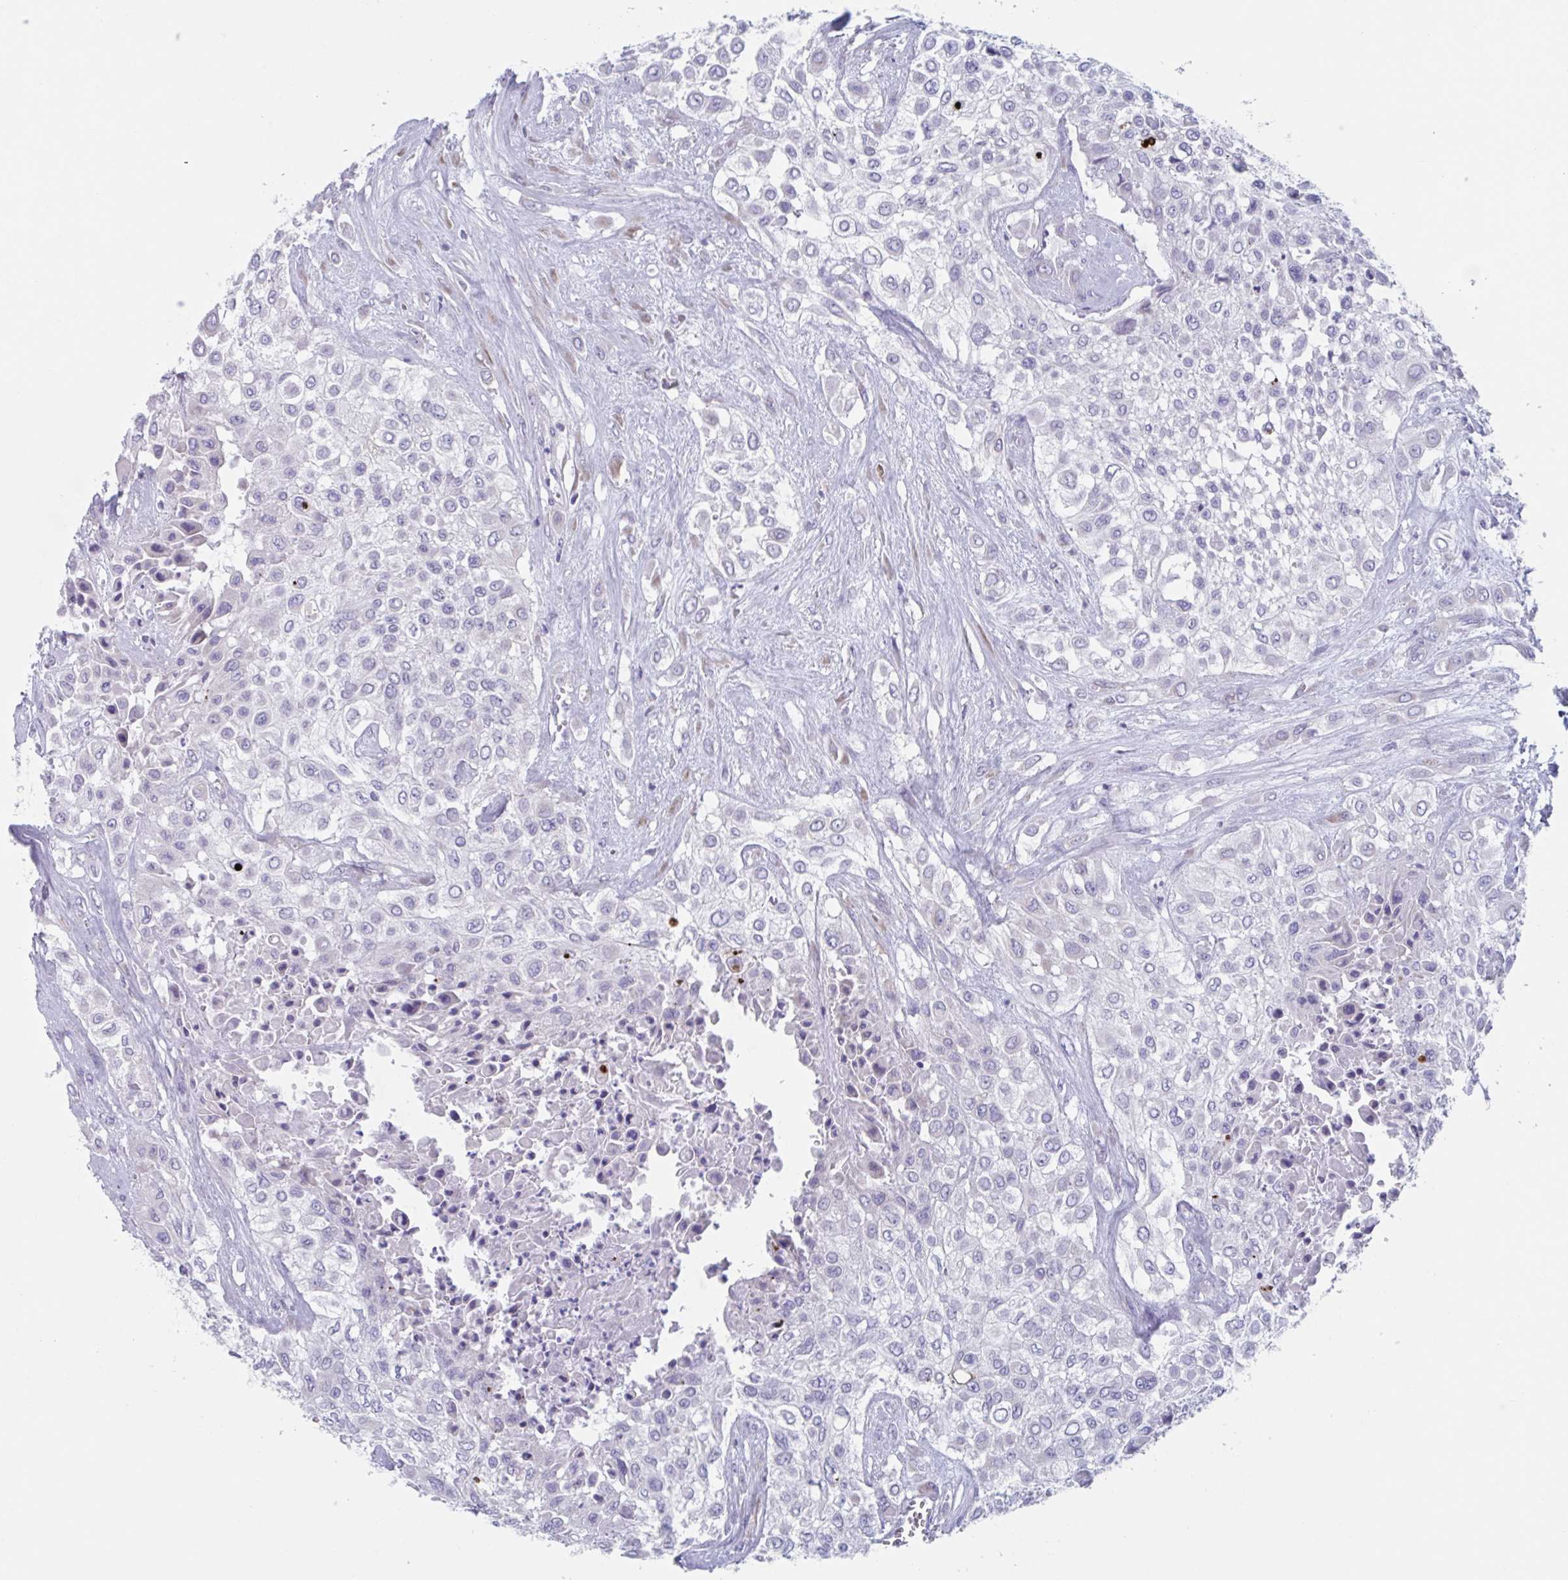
{"staining": {"intensity": "negative", "quantity": "none", "location": "none"}, "tissue": "urothelial cancer", "cell_type": "Tumor cells", "image_type": "cancer", "snomed": [{"axis": "morphology", "description": "Urothelial carcinoma, High grade"}, {"axis": "topography", "description": "Urinary bladder"}], "caption": "Immunohistochemical staining of human high-grade urothelial carcinoma reveals no significant expression in tumor cells.", "gene": "HSD11B2", "patient": {"sex": "male", "age": 57}}